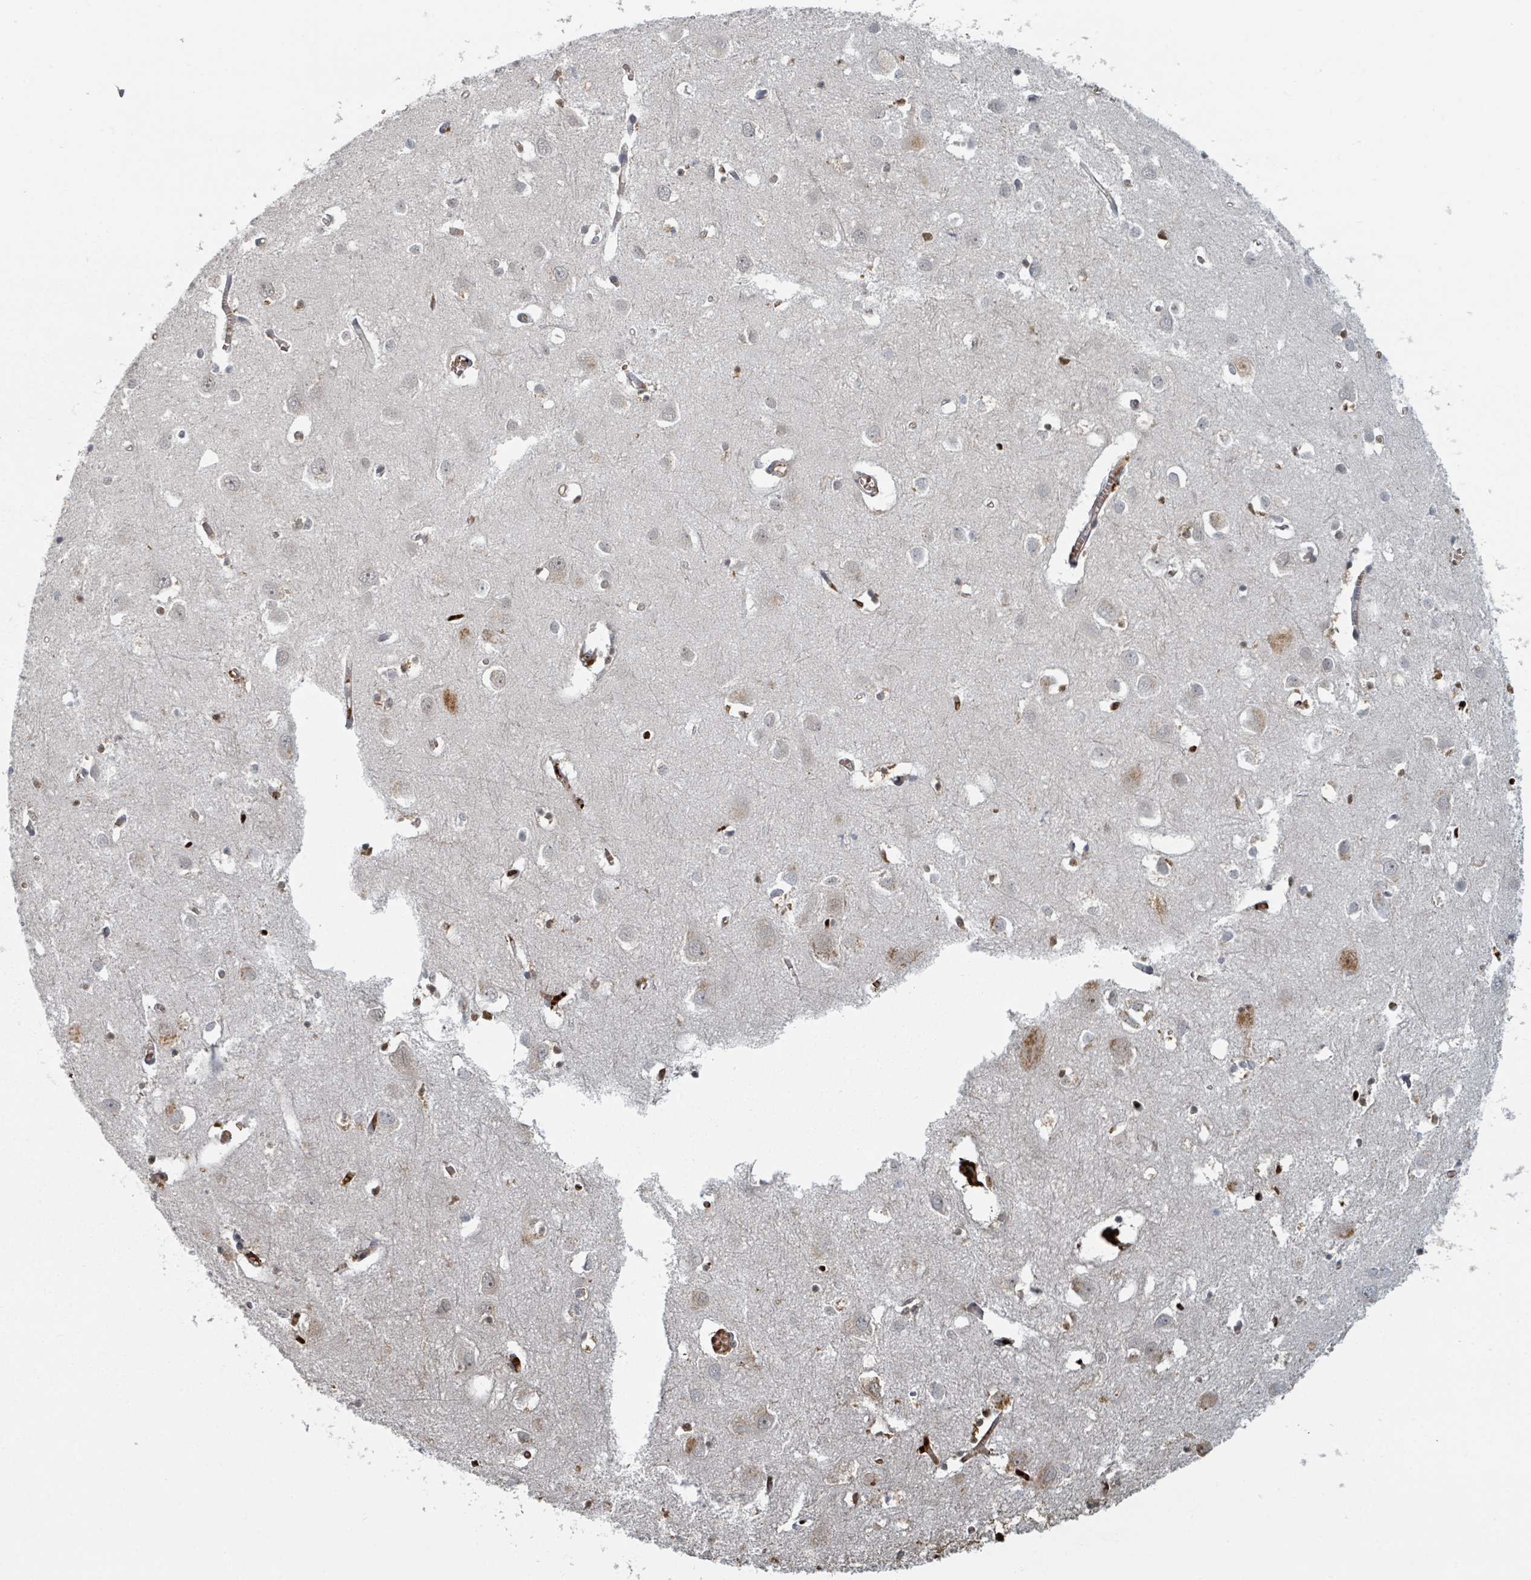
{"staining": {"intensity": "negative", "quantity": "none", "location": "none"}, "tissue": "cerebral cortex", "cell_type": "Endothelial cells", "image_type": "normal", "snomed": [{"axis": "morphology", "description": "Normal tissue, NOS"}, {"axis": "topography", "description": "Cerebral cortex"}], "caption": "IHC image of normal cerebral cortex stained for a protein (brown), which exhibits no positivity in endothelial cells. Brightfield microscopy of IHC stained with DAB (3,3'-diaminobenzidine) (brown) and hematoxylin (blue), captured at high magnification.", "gene": "TRPC4AP", "patient": {"sex": "male", "age": 70}}